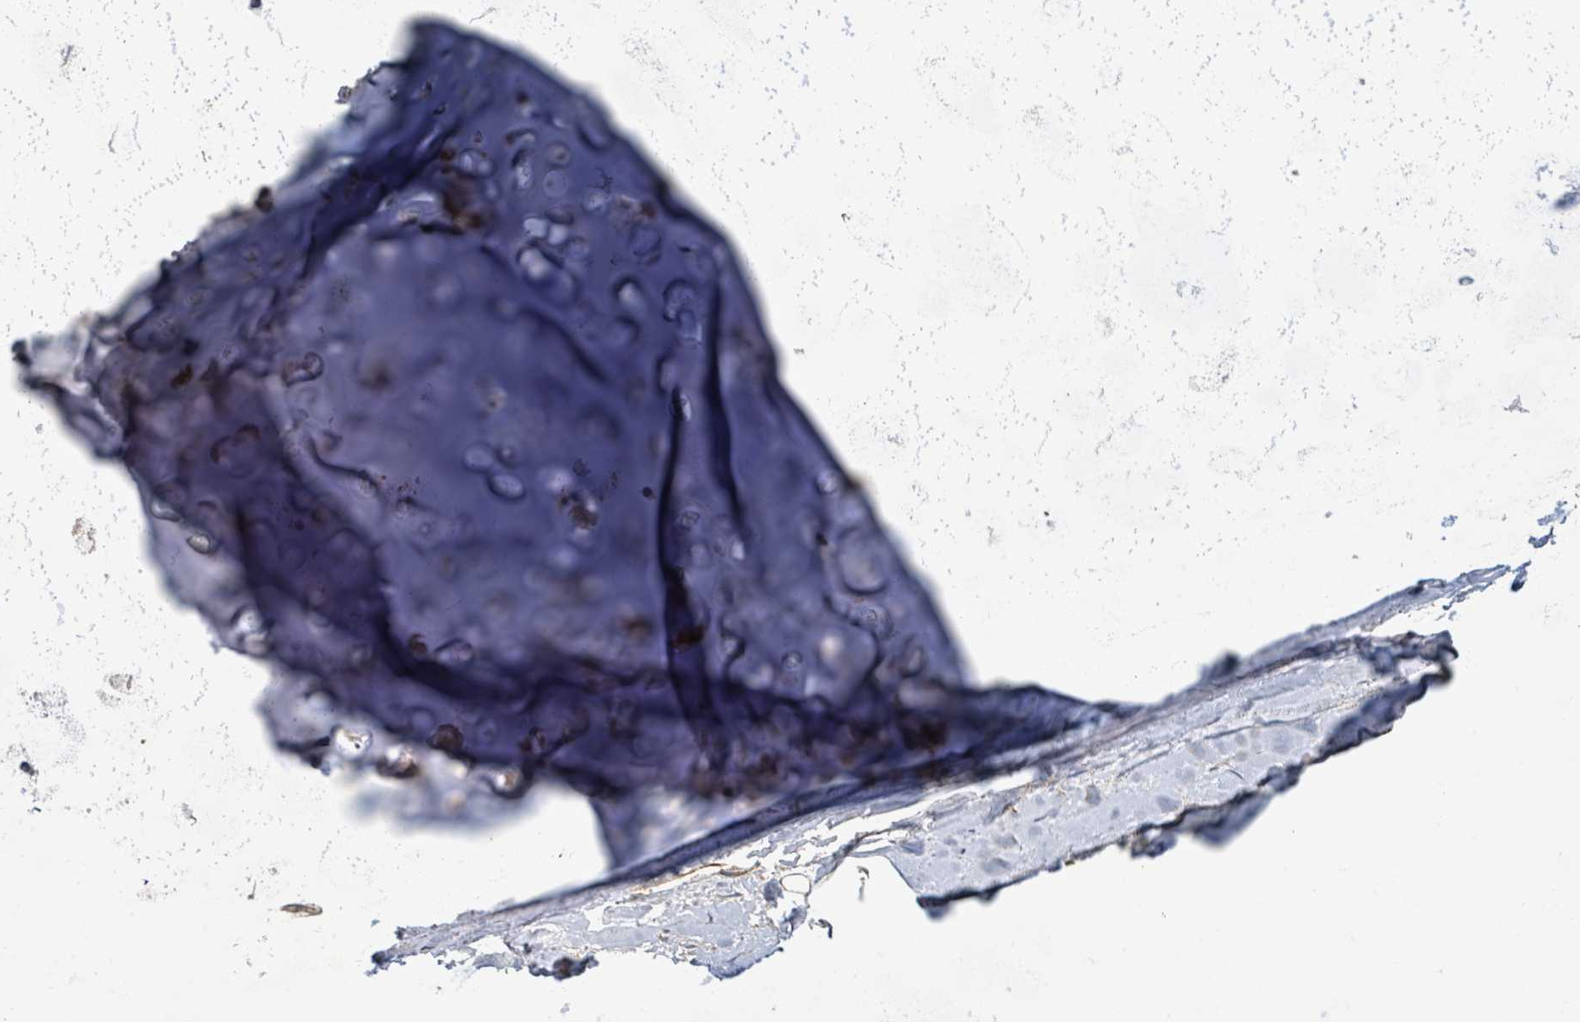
{"staining": {"intensity": "weak", "quantity": ">75%", "location": "cytoplasmic/membranous"}, "tissue": "adipose tissue", "cell_type": "Adipocytes", "image_type": "normal", "snomed": [{"axis": "morphology", "description": "Normal tissue, NOS"}, {"axis": "topography", "description": "Lymph node"}, {"axis": "topography", "description": "Cartilage tissue"}, {"axis": "topography", "description": "Bronchus"}], "caption": "Brown immunohistochemical staining in benign human adipose tissue shows weak cytoplasmic/membranous expression in about >75% of adipocytes.", "gene": "STARD4", "patient": {"sex": "female", "age": 70}}